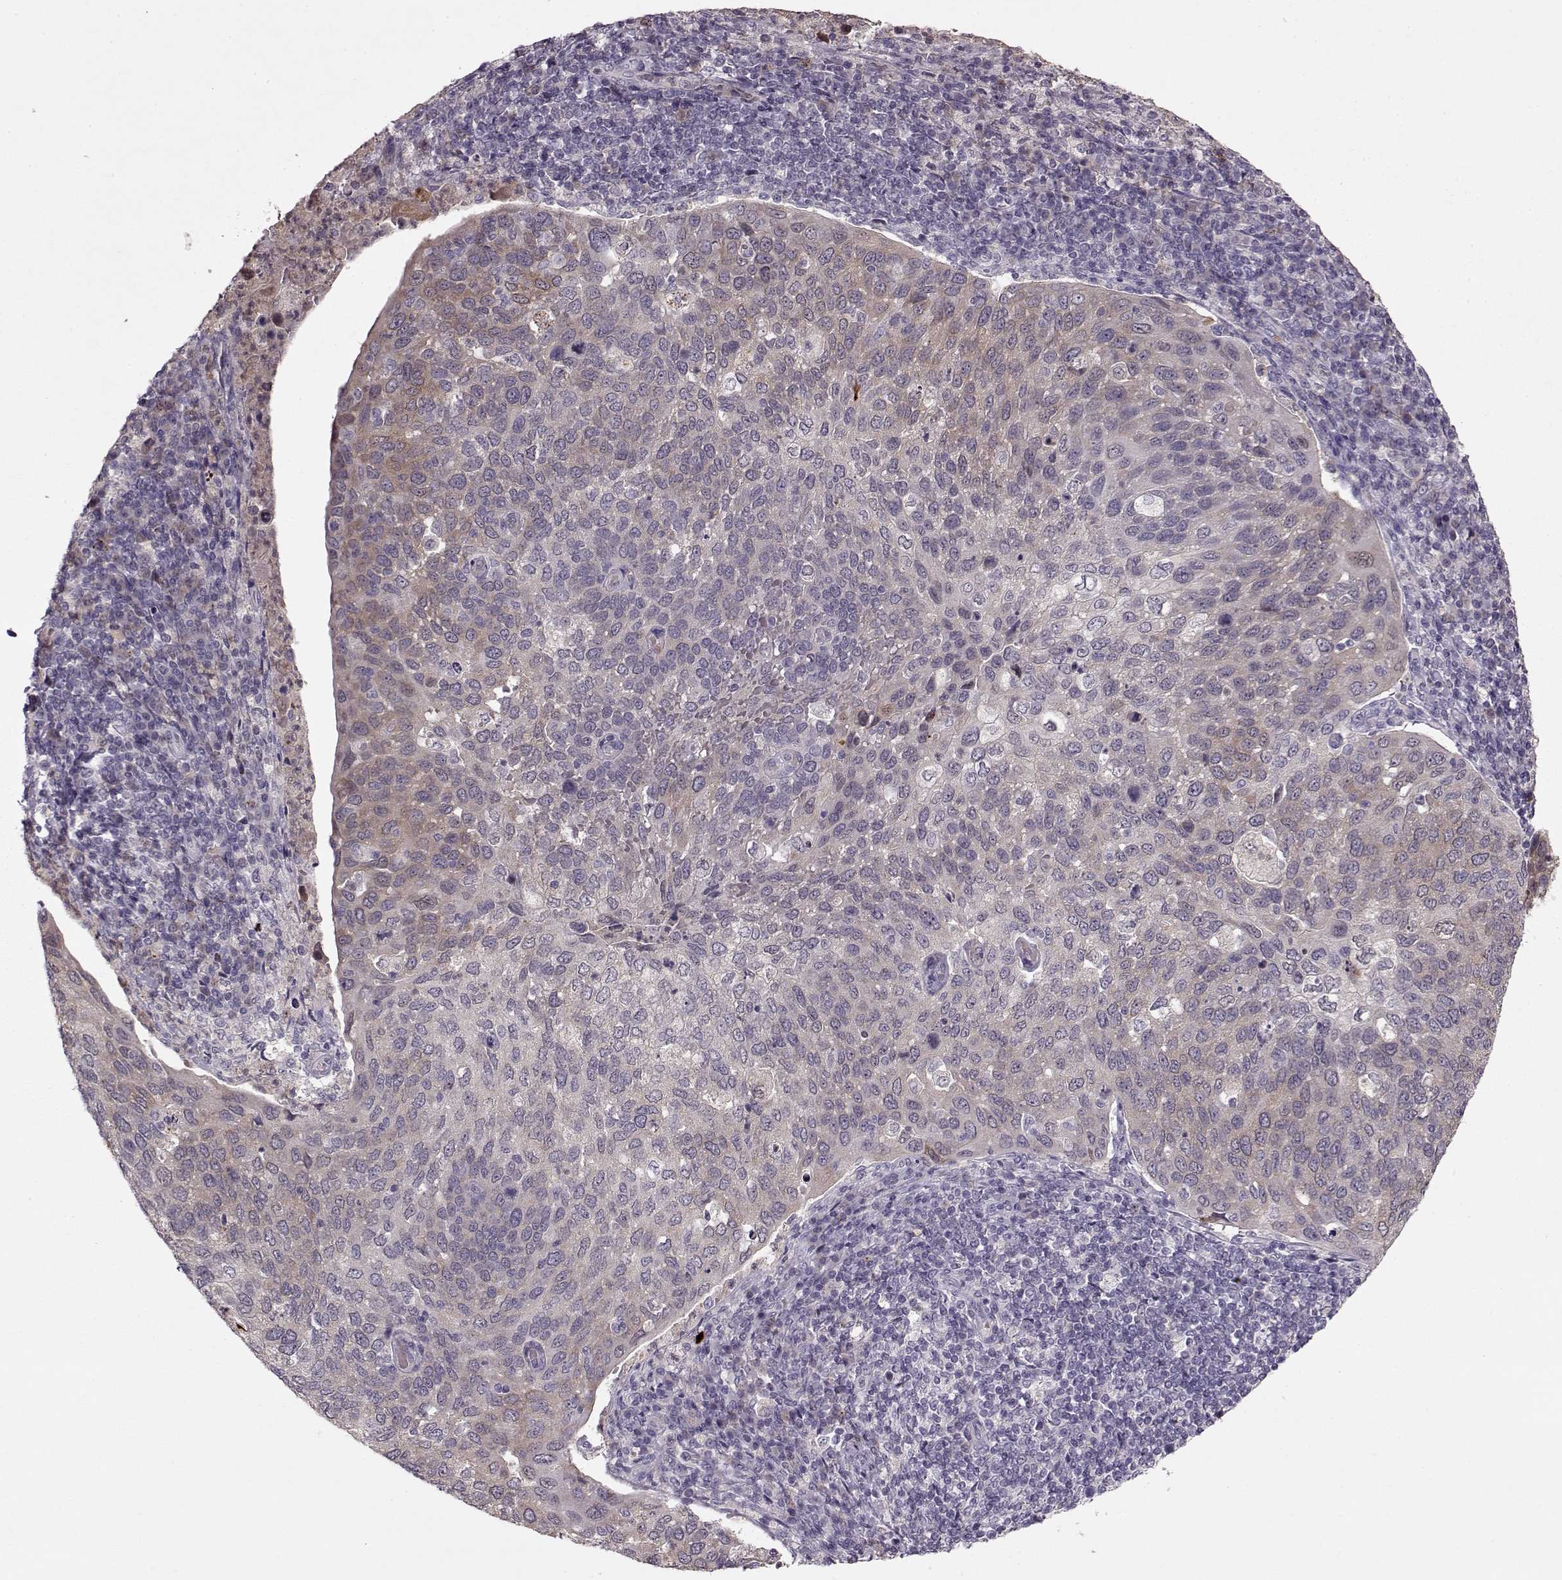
{"staining": {"intensity": "moderate", "quantity": "25%-75%", "location": "cytoplasmic/membranous"}, "tissue": "cervical cancer", "cell_type": "Tumor cells", "image_type": "cancer", "snomed": [{"axis": "morphology", "description": "Squamous cell carcinoma, NOS"}, {"axis": "topography", "description": "Cervix"}], "caption": "Immunohistochemistry (IHC) histopathology image of neoplastic tissue: human cervical cancer (squamous cell carcinoma) stained using immunohistochemistry shows medium levels of moderate protein expression localized specifically in the cytoplasmic/membranous of tumor cells, appearing as a cytoplasmic/membranous brown color.", "gene": "ACOT11", "patient": {"sex": "female", "age": 54}}